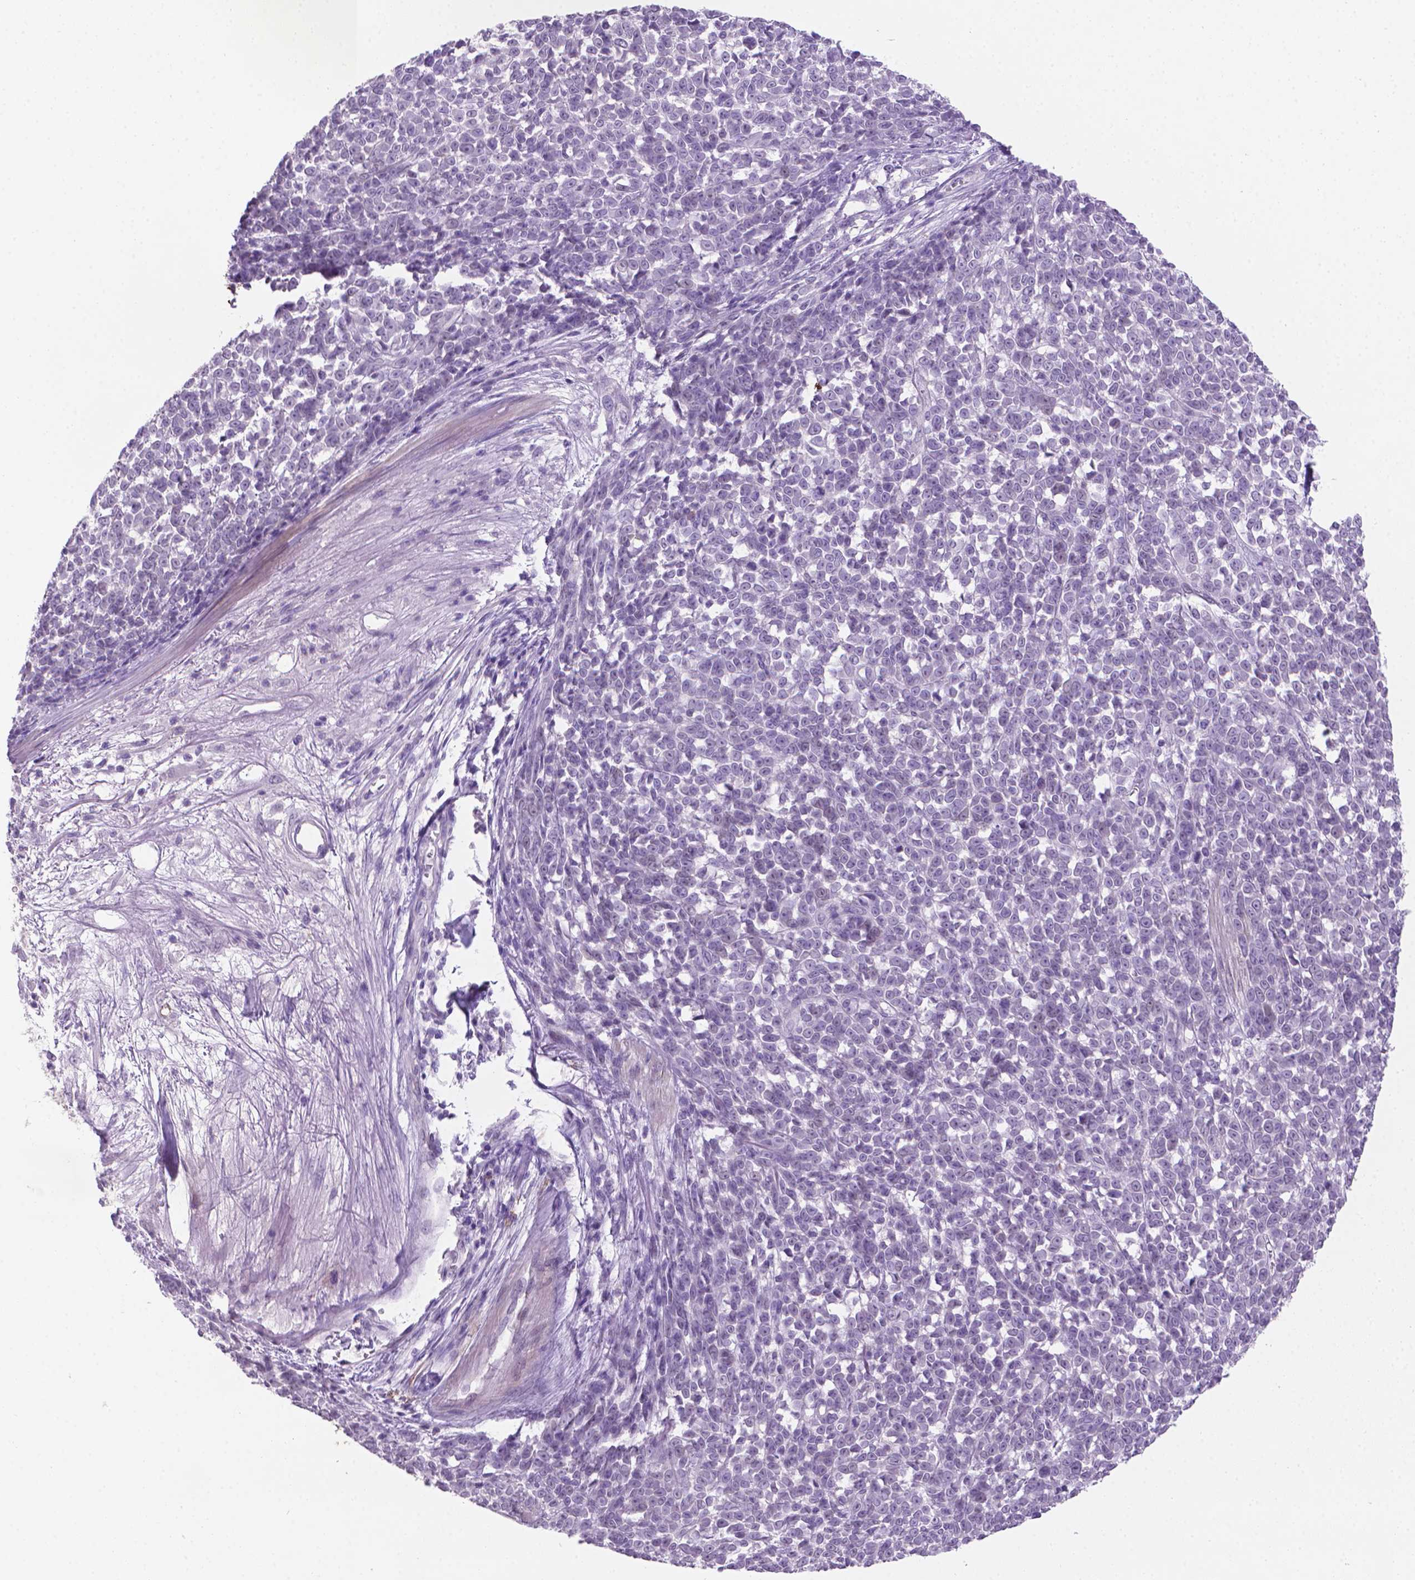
{"staining": {"intensity": "negative", "quantity": "none", "location": "none"}, "tissue": "melanoma", "cell_type": "Tumor cells", "image_type": "cancer", "snomed": [{"axis": "morphology", "description": "Malignant melanoma, NOS"}, {"axis": "topography", "description": "Skin"}], "caption": "An immunohistochemistry histopathology image of malignant melanoma is shown. There is no staining in tumor cells of malignant melanoma.", "gene": "MUC1", "patient": {"sex": "female", "age": 95}}